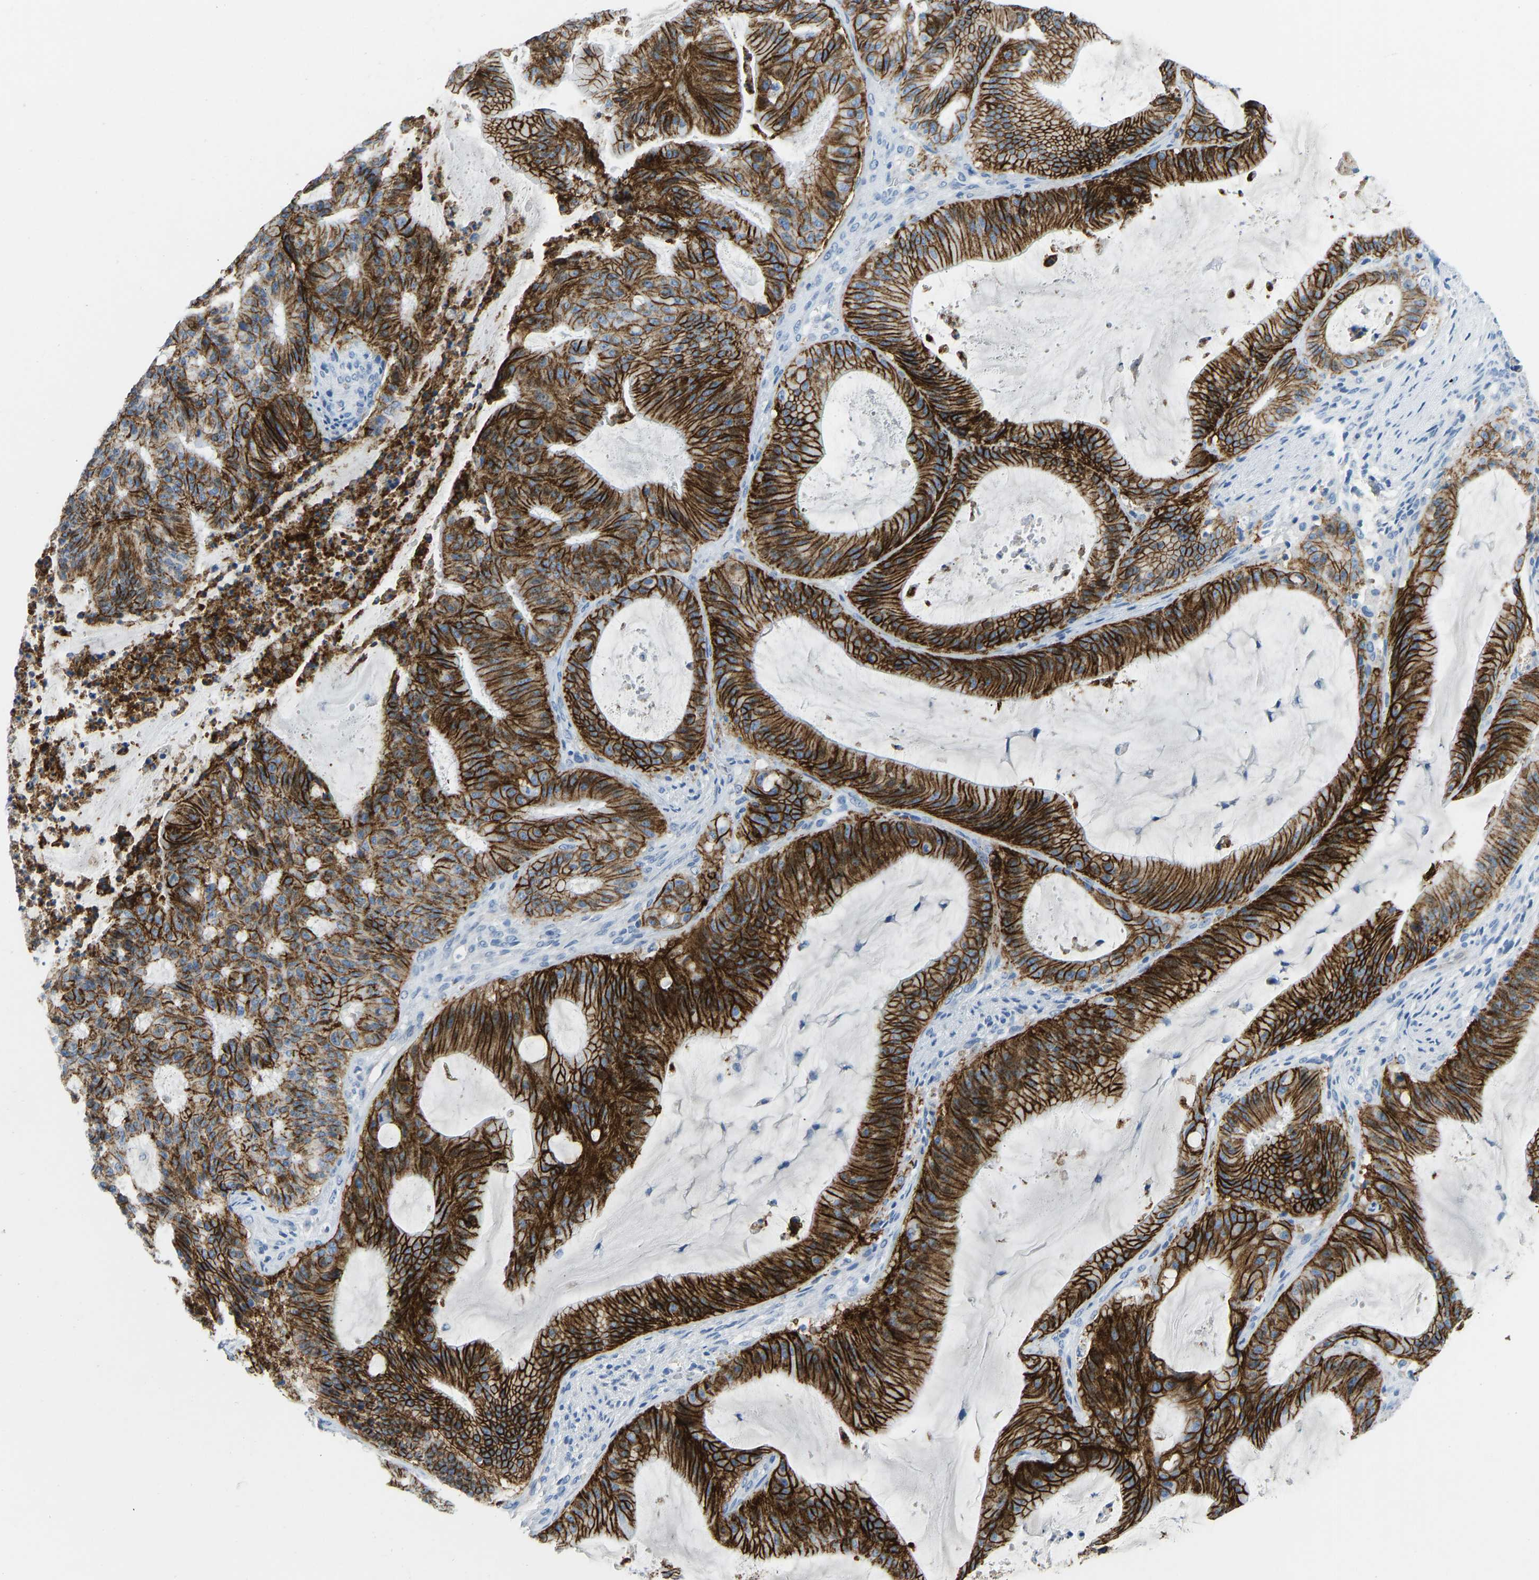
{"staining": {"intensity": "strong", "quantity": ">75%", "location": "cytoplasmic/membranous"}, "tissue": "liver cancer", "cell_type": "Tumor cells", "image_type": "cancer", "snomed": [{"axis": "morphology", "description": "Normal tissue, NOS"}, {"axis": "morphology", "description": "Cholangiocarcinoma"}, {"axis": "topography", "description": "Liver"}, {"axis": "topography", "description": "Peripheral nerve tissue"}], "caption": "Strong cytoplasmic/membranous staining is present in approximately >75% of tumor cells in liver cancer (cholangiocarcinoma). (DAB (3,3'-diaminobenzidine) IHC, brown staining for protein, blue staining for nuclei).", "gene": "ATP1A1", "patient": {"sex": "female", "age": 73}}